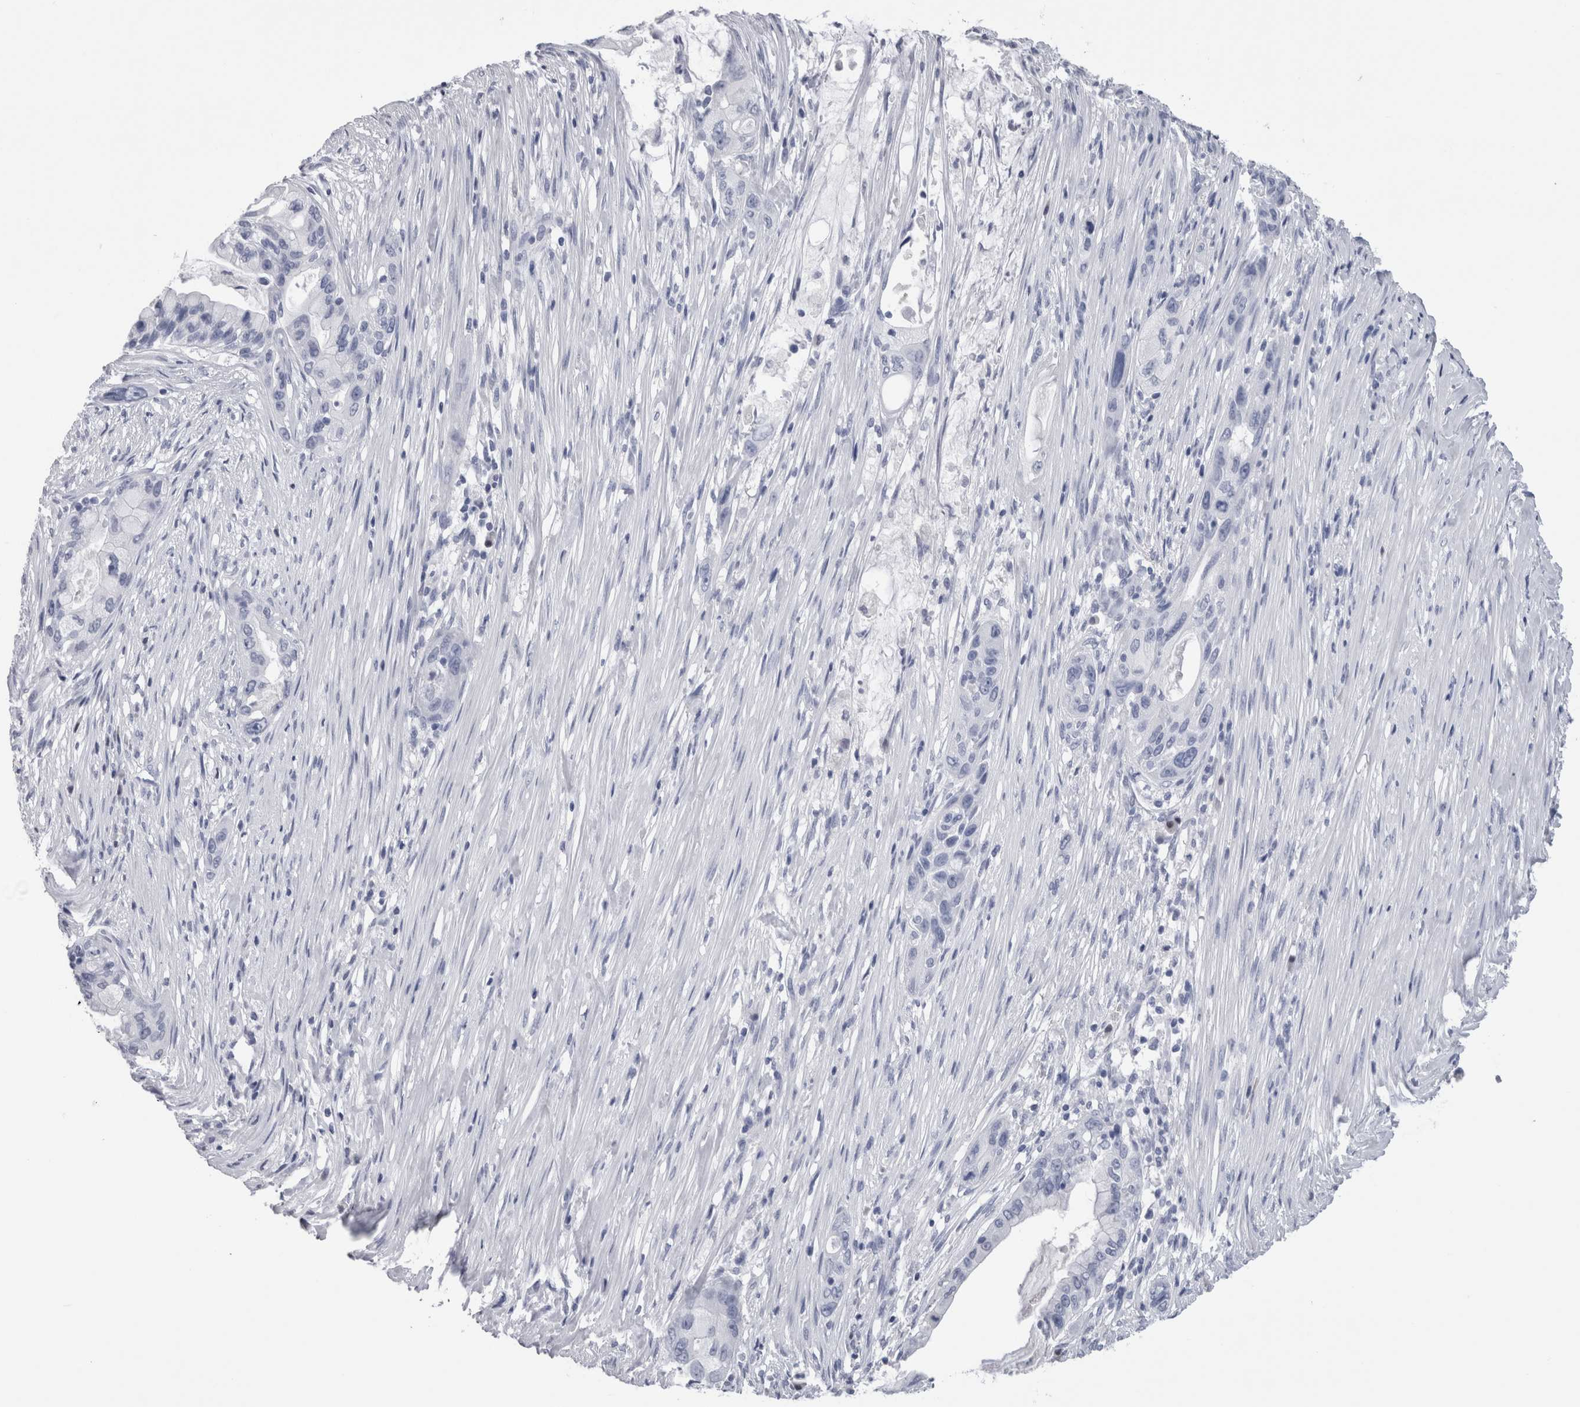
{"staining": {"intensity": "negative", "quantity": "none", "location": "none"}, "tissue": "pancreatic cancer", "cell_type": "Tumor cells", "image_type": "cancer", "snomed": [{"axis": "morphology", "description": "Adenocarcinoma, NOS"}, {"axis": "topography", "description": "Pancreas"}], "caption": "IHC histopathology image of pancreatic cancer (adenocarcinoma) stained for a protein (brown), which demonstrates no positivity in tumor cells.", "gene": "CA8", "patient": {"sex": "male", "age": 53}}